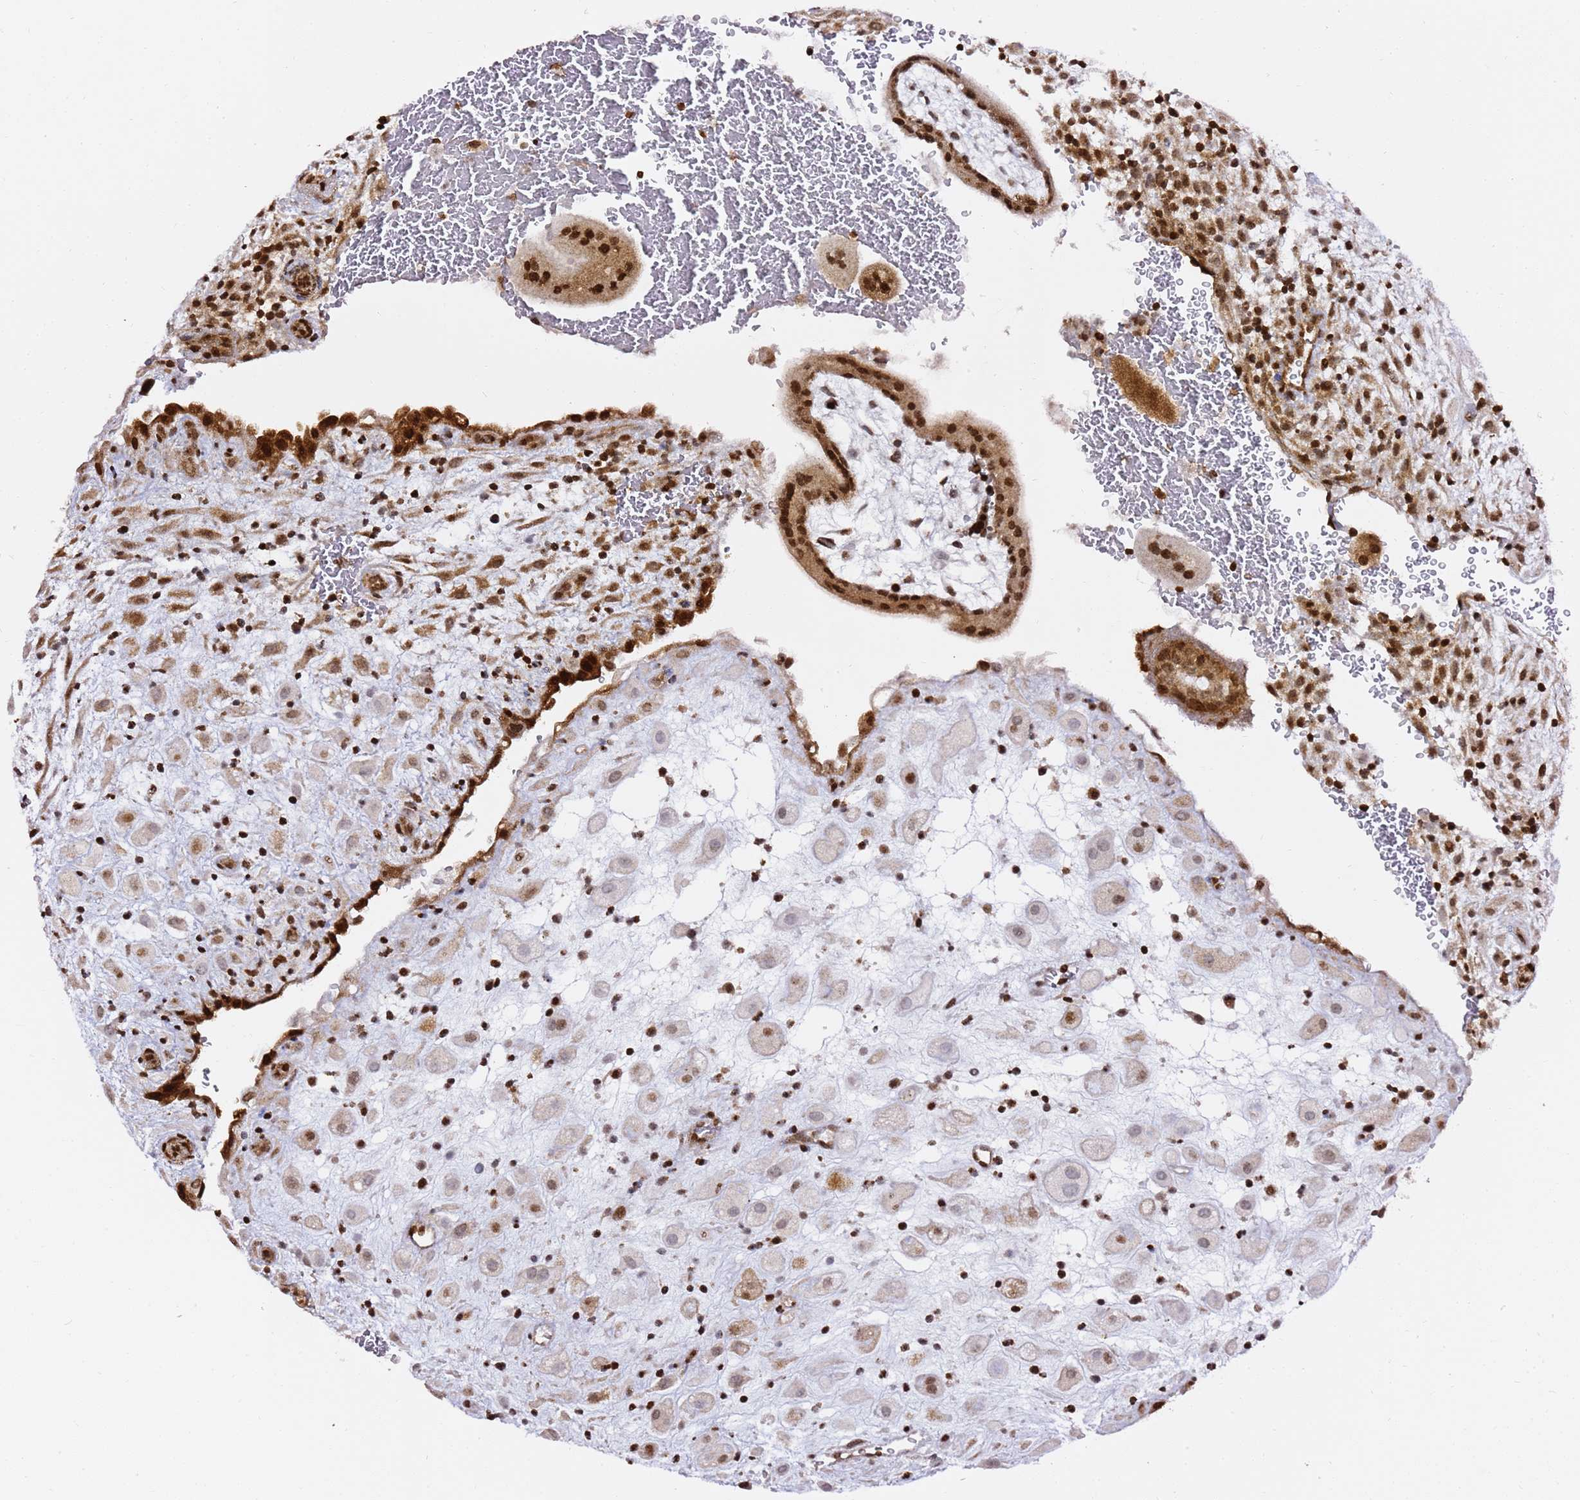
{"staining": {"intensity": "moderate", "quantity": "<25%", "location": "cytoplasmic/membranous,nuclear"}, "tissue": "placenta", "cell_type": "Decidual cells", "image_type": "normal", "snomed": [{"axis": "morphology", "description": "Normal tissue, NOS"}, {"axis": "topography", "description": "Placenta"}], "caption": "Immunohistochemical staining of benign placenta displays <25% levels of moderate cytoplasmic/membranous,nuclear protein expression in approximately <25% of decidual cells.", "gene": "GBP2", "patient": {"sex": "female", "age": 35}}